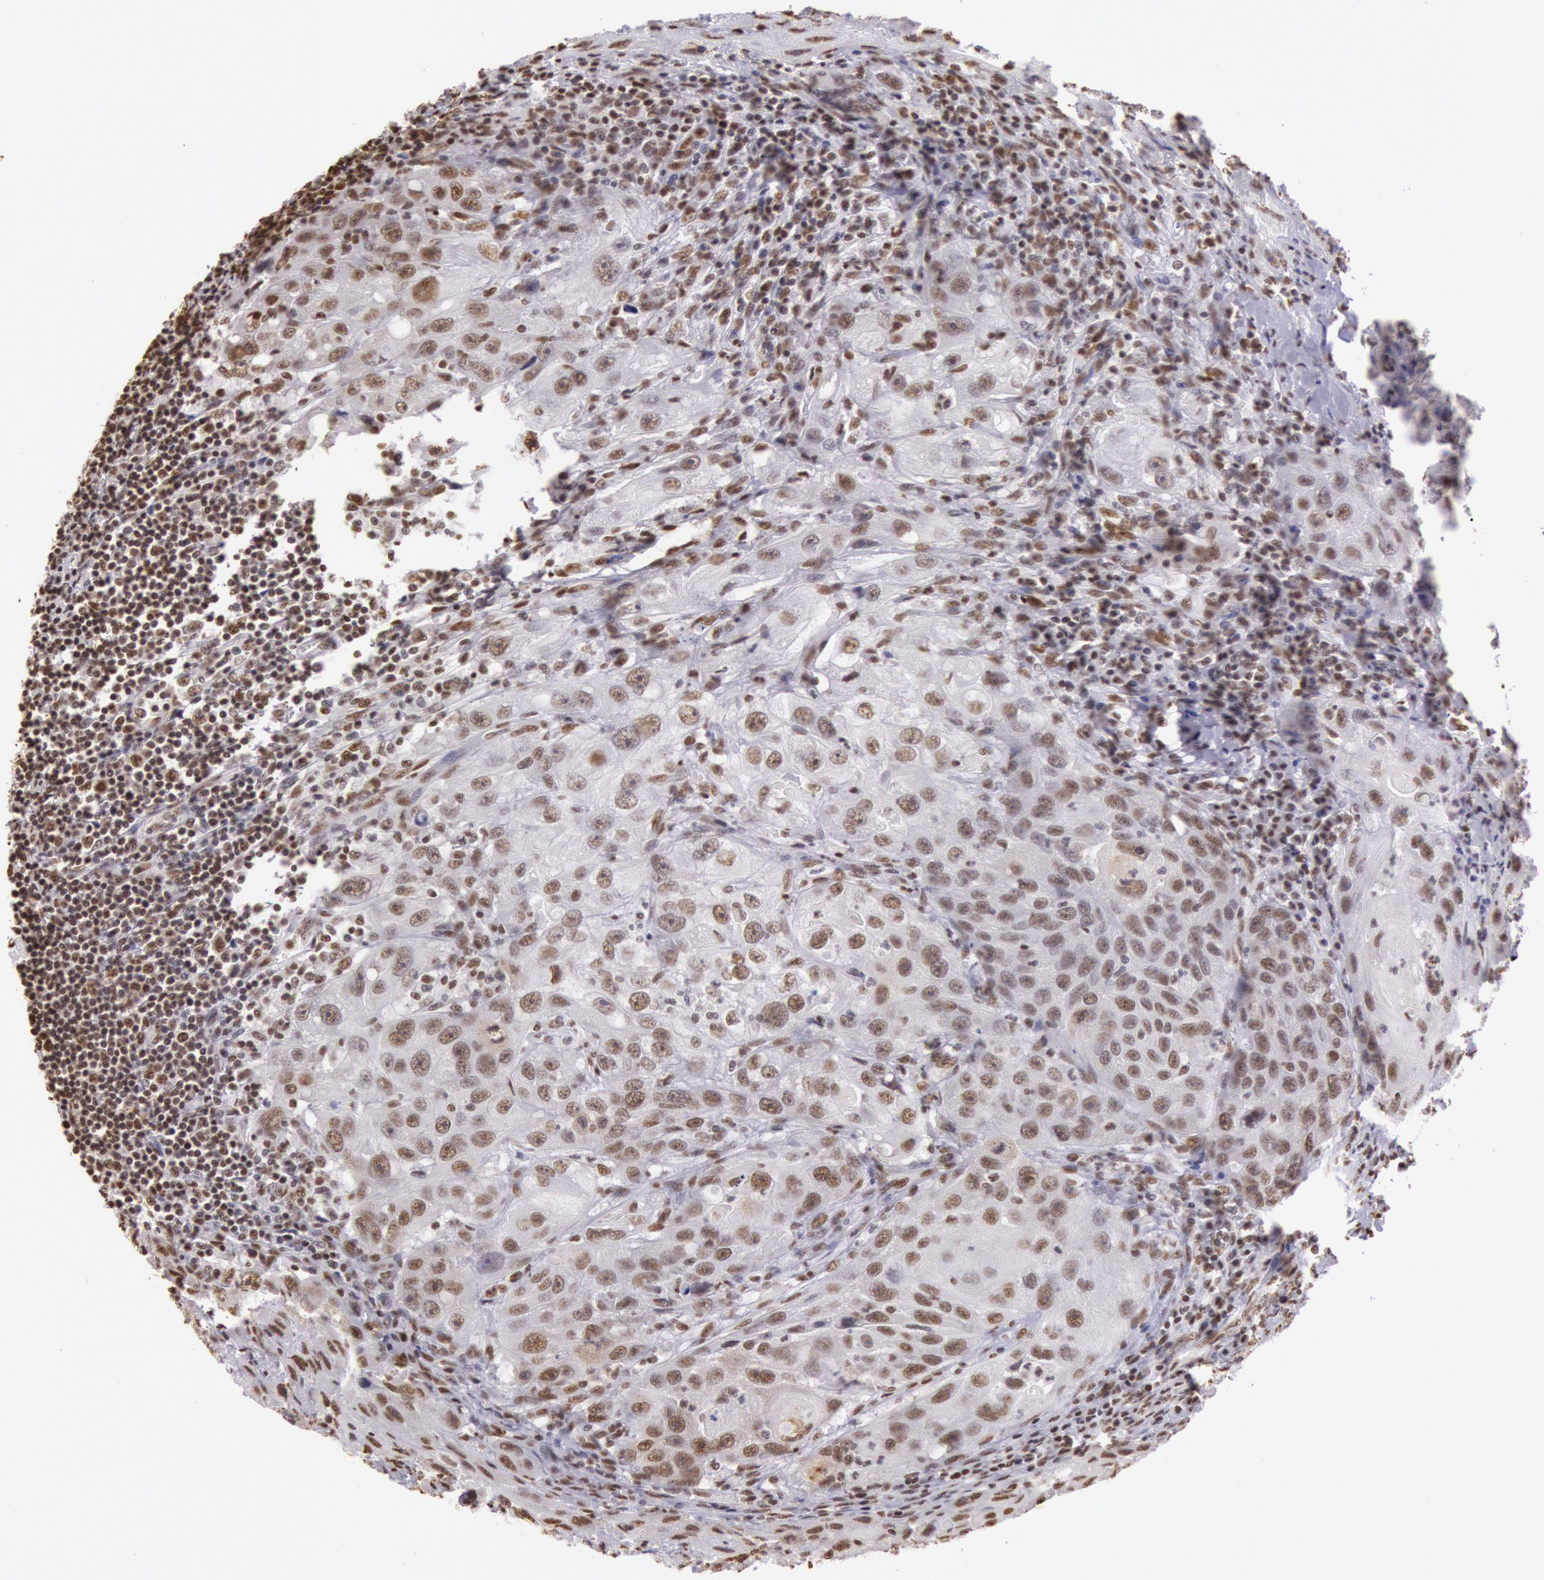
{"staining": {"intensity": "moderate", "quantity": ">75%", "location": "nuclear"}, "tissue": "head and neck cancer", "cell_type": "Tumor cells", "image_type": "cancer", "snomed": [{"axis": "morphology", "description": "Squamous cell carcinoma, NOS"}, {"axis": "topography", "description": "Head-Neck"}], "caption": "Approximately >75% of tumor cells in head and neck squamous cell carcinoma show moderate nuclear protein positivity as visualized by brown immunohistochemical staining.", "gene": "HNRNPH2", "patient": {"sex": "male", "age": 64}}